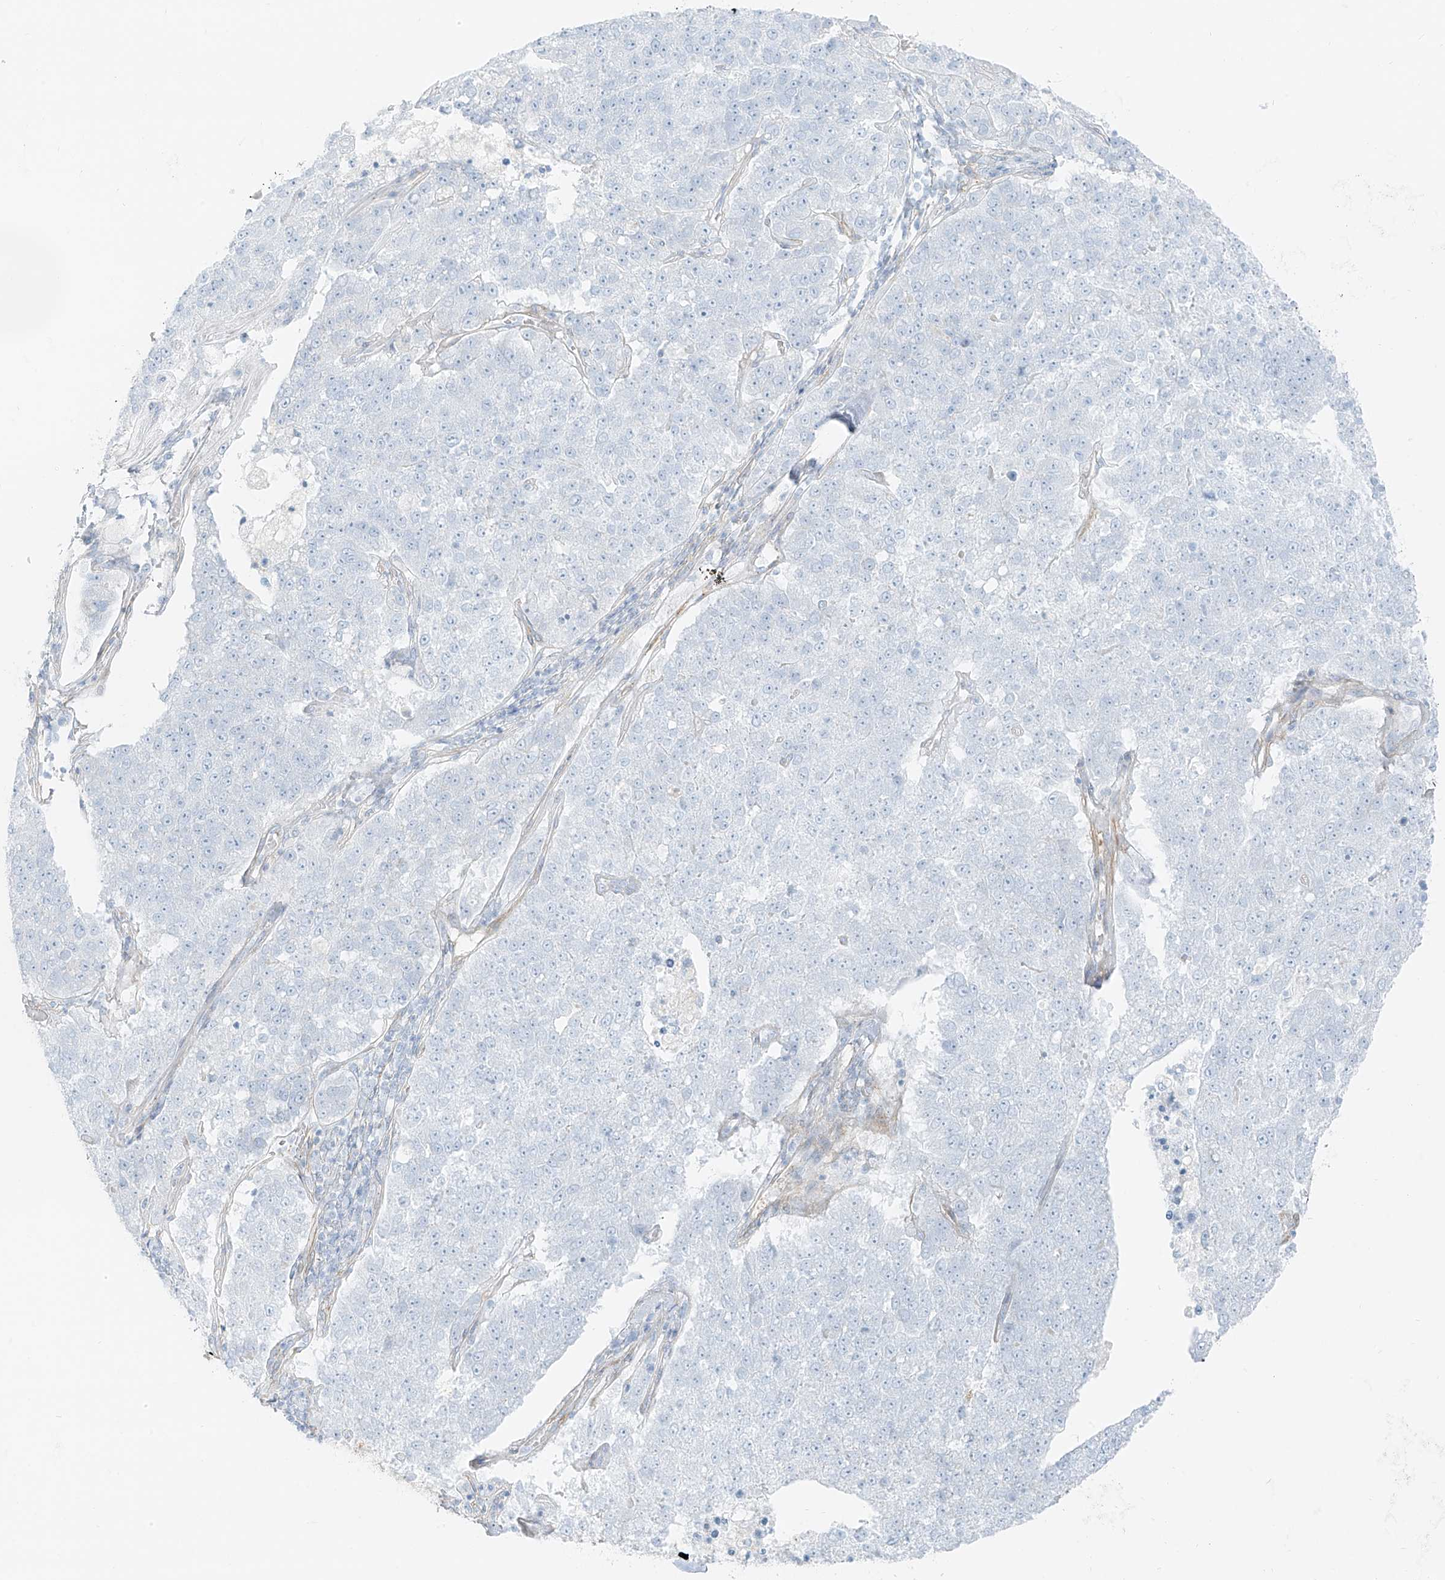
{"staining": {"intensity": "negative", "quantity": "none", "location": "none"}, "tissue": "pancreatic cancer", "cell_type": "Tumor cells", "image_type": "cancer", "snomed": [{"axis": "morphology", "description": "Adenocarcinoma, NOS"}, {"axis": "topography", "description": "Pancreas"}], "caption": "This histopathology image is of pancreatic cancer (adenocarcinoma) stained with immunohistochemistry (IHC) to label a protein in brown with the nuclei are counter-stained blue. There is no expression in tumor cells.", "gene": "SMCP", "patient": {"sex": "female", "age": 61}}